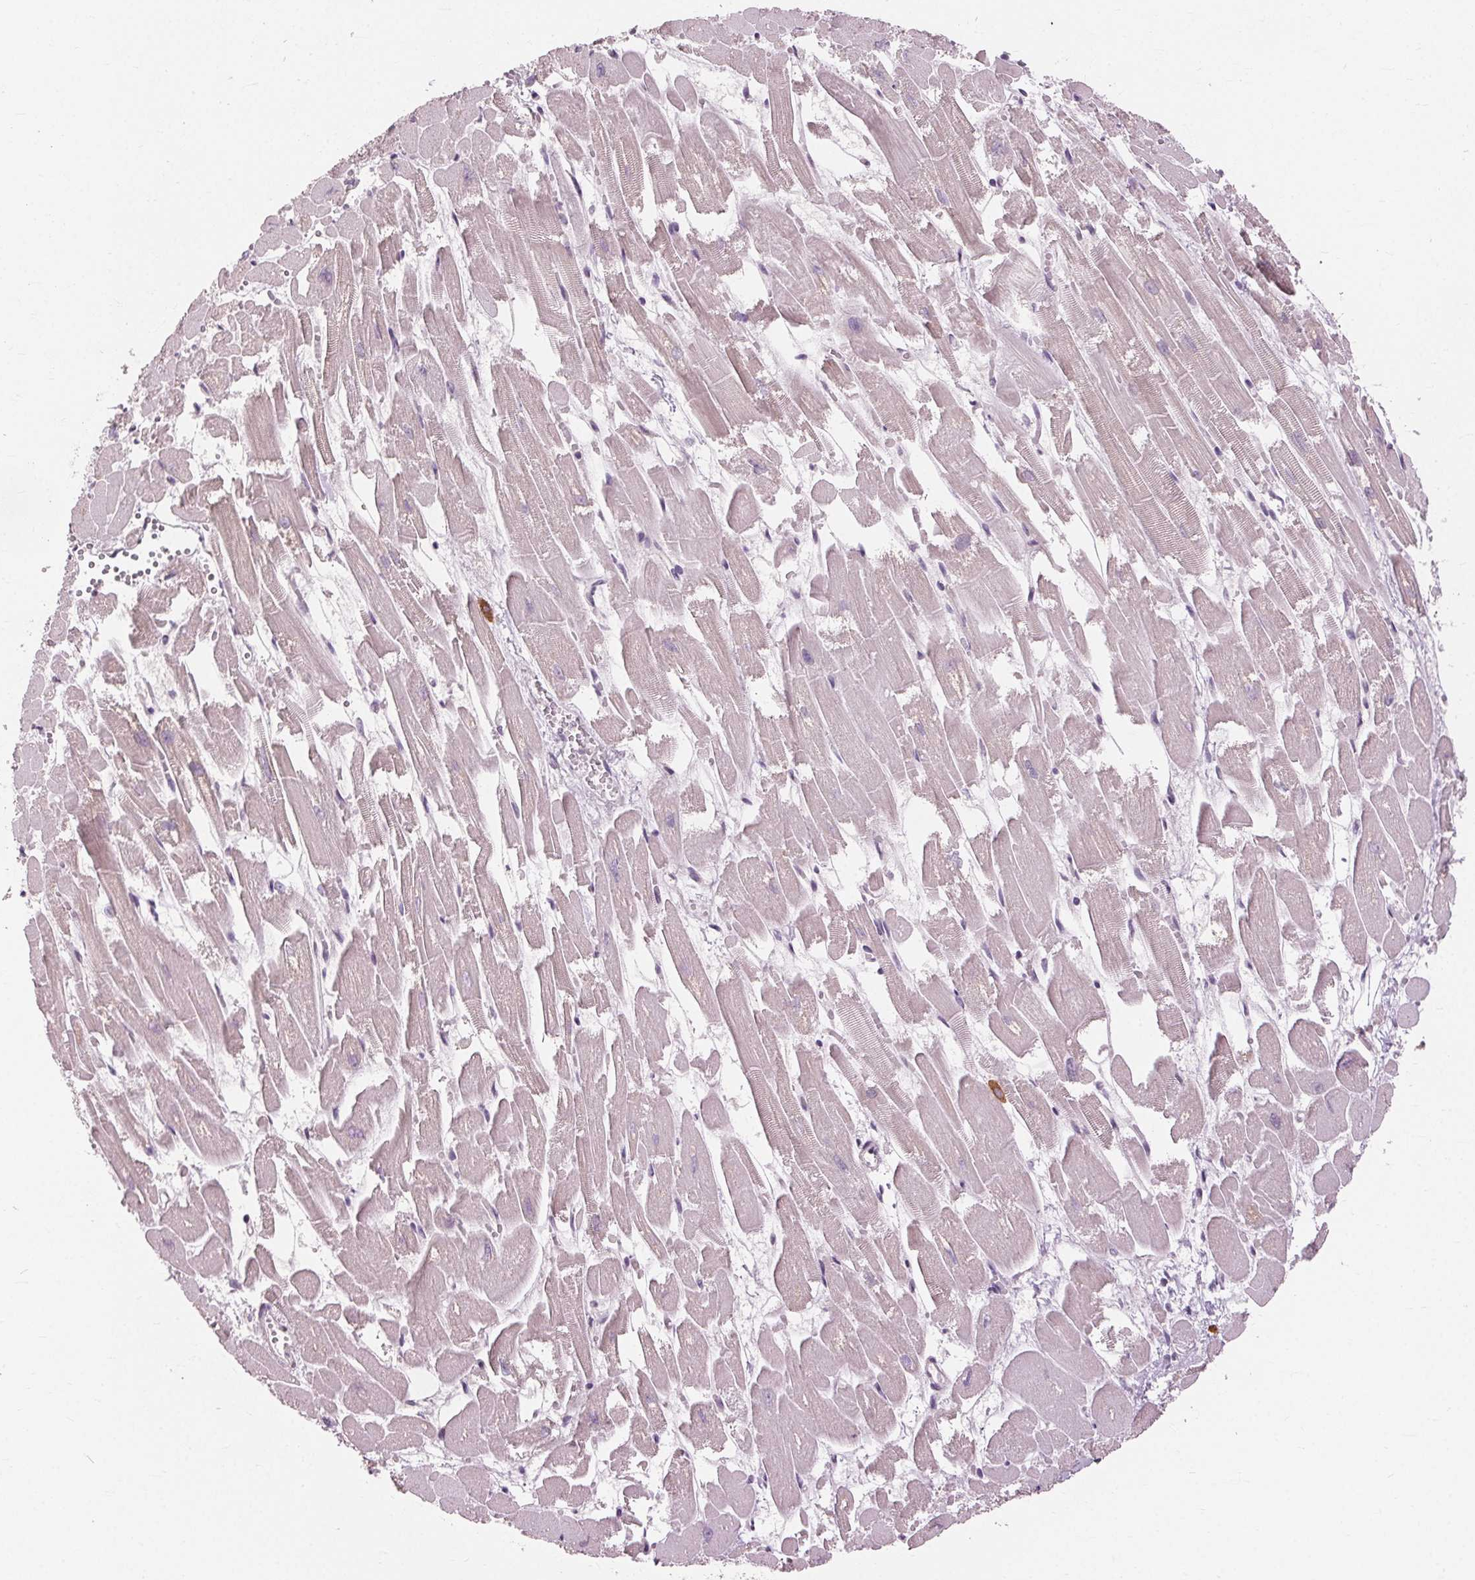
{"staining": {"intensity": "negative", "quantity": "none", "location": "none"}, "tissue": "heart muscle", "cell_type": "Cardiomyocytes", "image_type": "normal", "snomed": [{"axis": "morphology", "description": "Normal tissue, NOS"}, {"axis": "topography", "description": "Heart"}], "caption": "Micrograph shows no protein positivity in cardiomyocytes of benign heart muscle.", "gene": "SIGLEC6", "patient": {"sex": "female", "age": 52}}